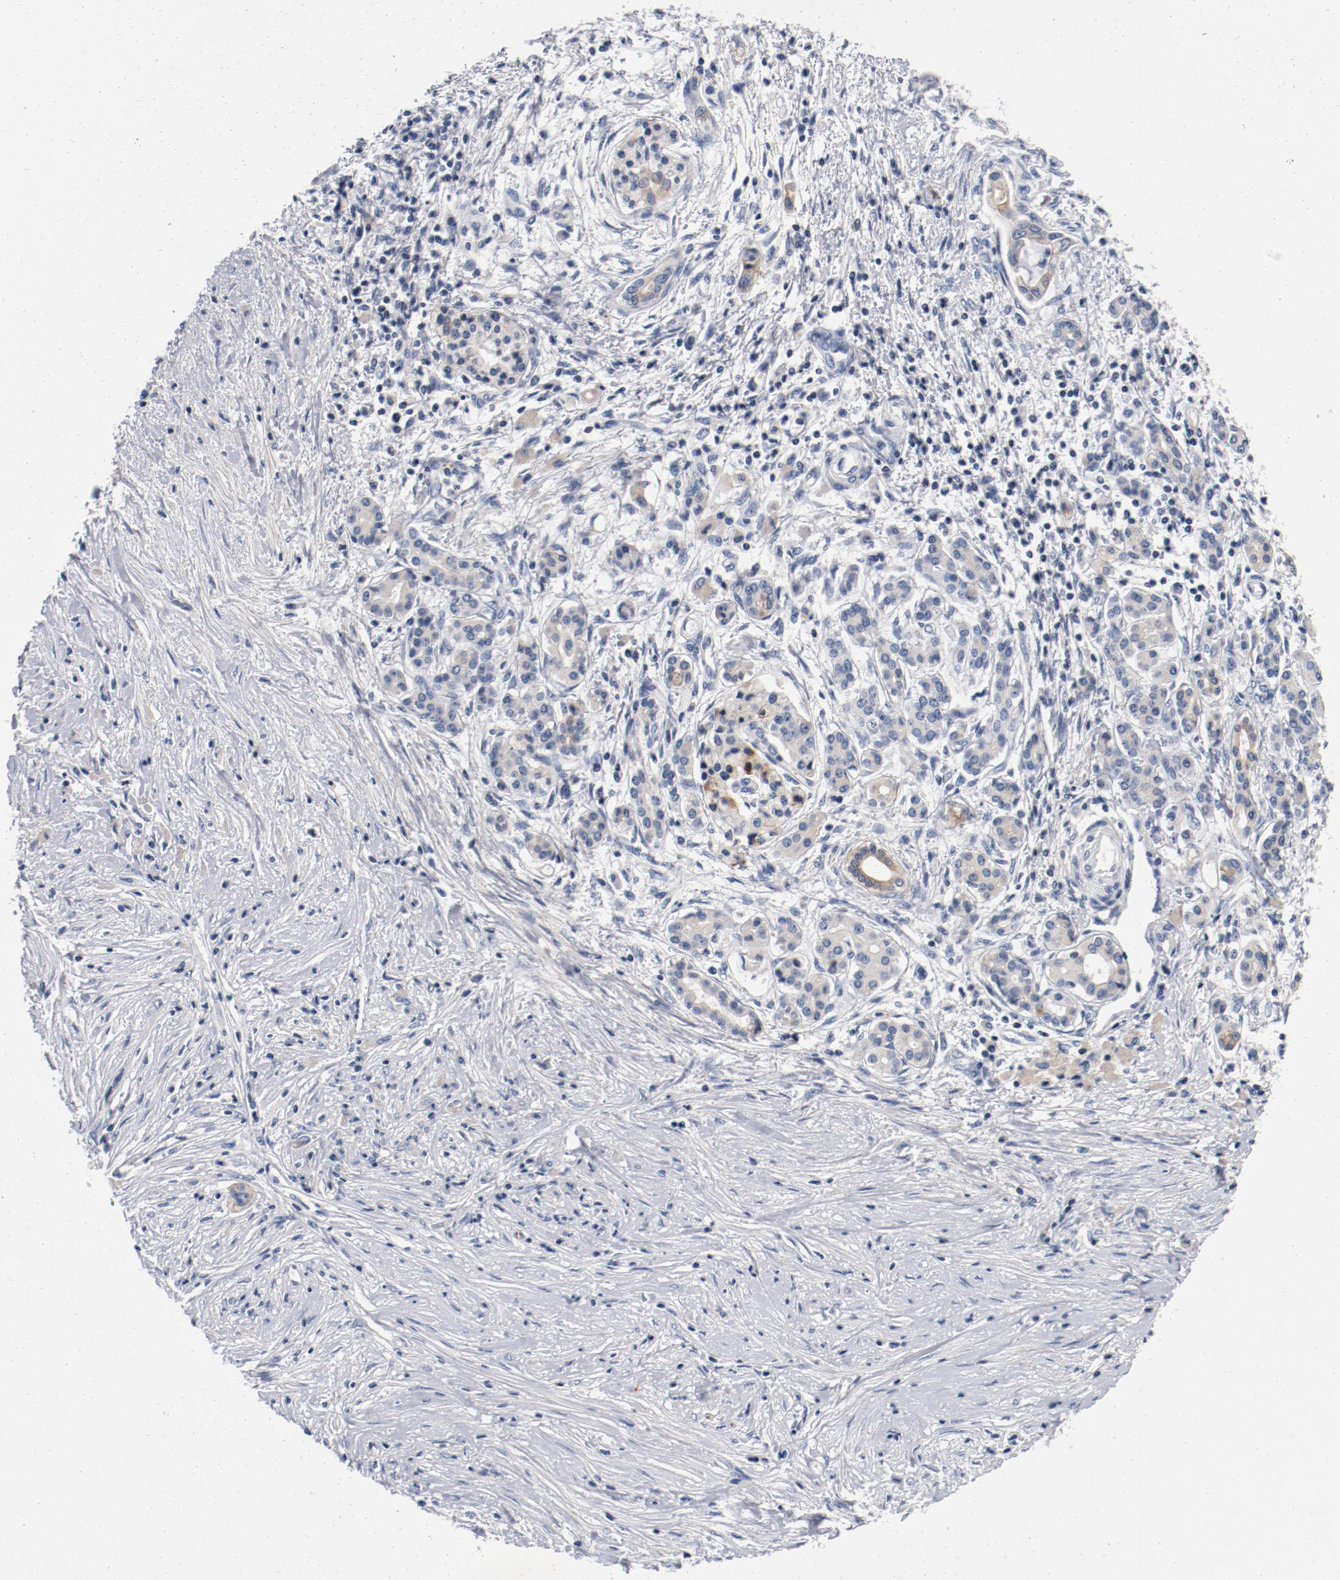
{"staining": {"intensity": "weak", "quantity": "25%-75%", "location": "cytoplasmic/membranous"}, "tissue": "pancreatic cancer", "cell_type": "Tumor cells", "image_type": "cancer", "snomed": [{"axis": "morphology", "description": "Adenocarcinoma, NOS"}, {"axis": "topography", "description": "Pancreas"}], "caption": "DAB (3,3'-diaminobenzidine) immunohistochemical staining of pancreatic cancer reveals weak cytoplasmic/membranous protein positivity in about 25%-75% of tumor cells. The staining was performed using DAB to visualize the protein expression in brown, while the nuclei were stained in blue with hematoxylin (Magnification: 20x).", "gene": "PIM1", "patient": {"sex": "female", "age": 59}}